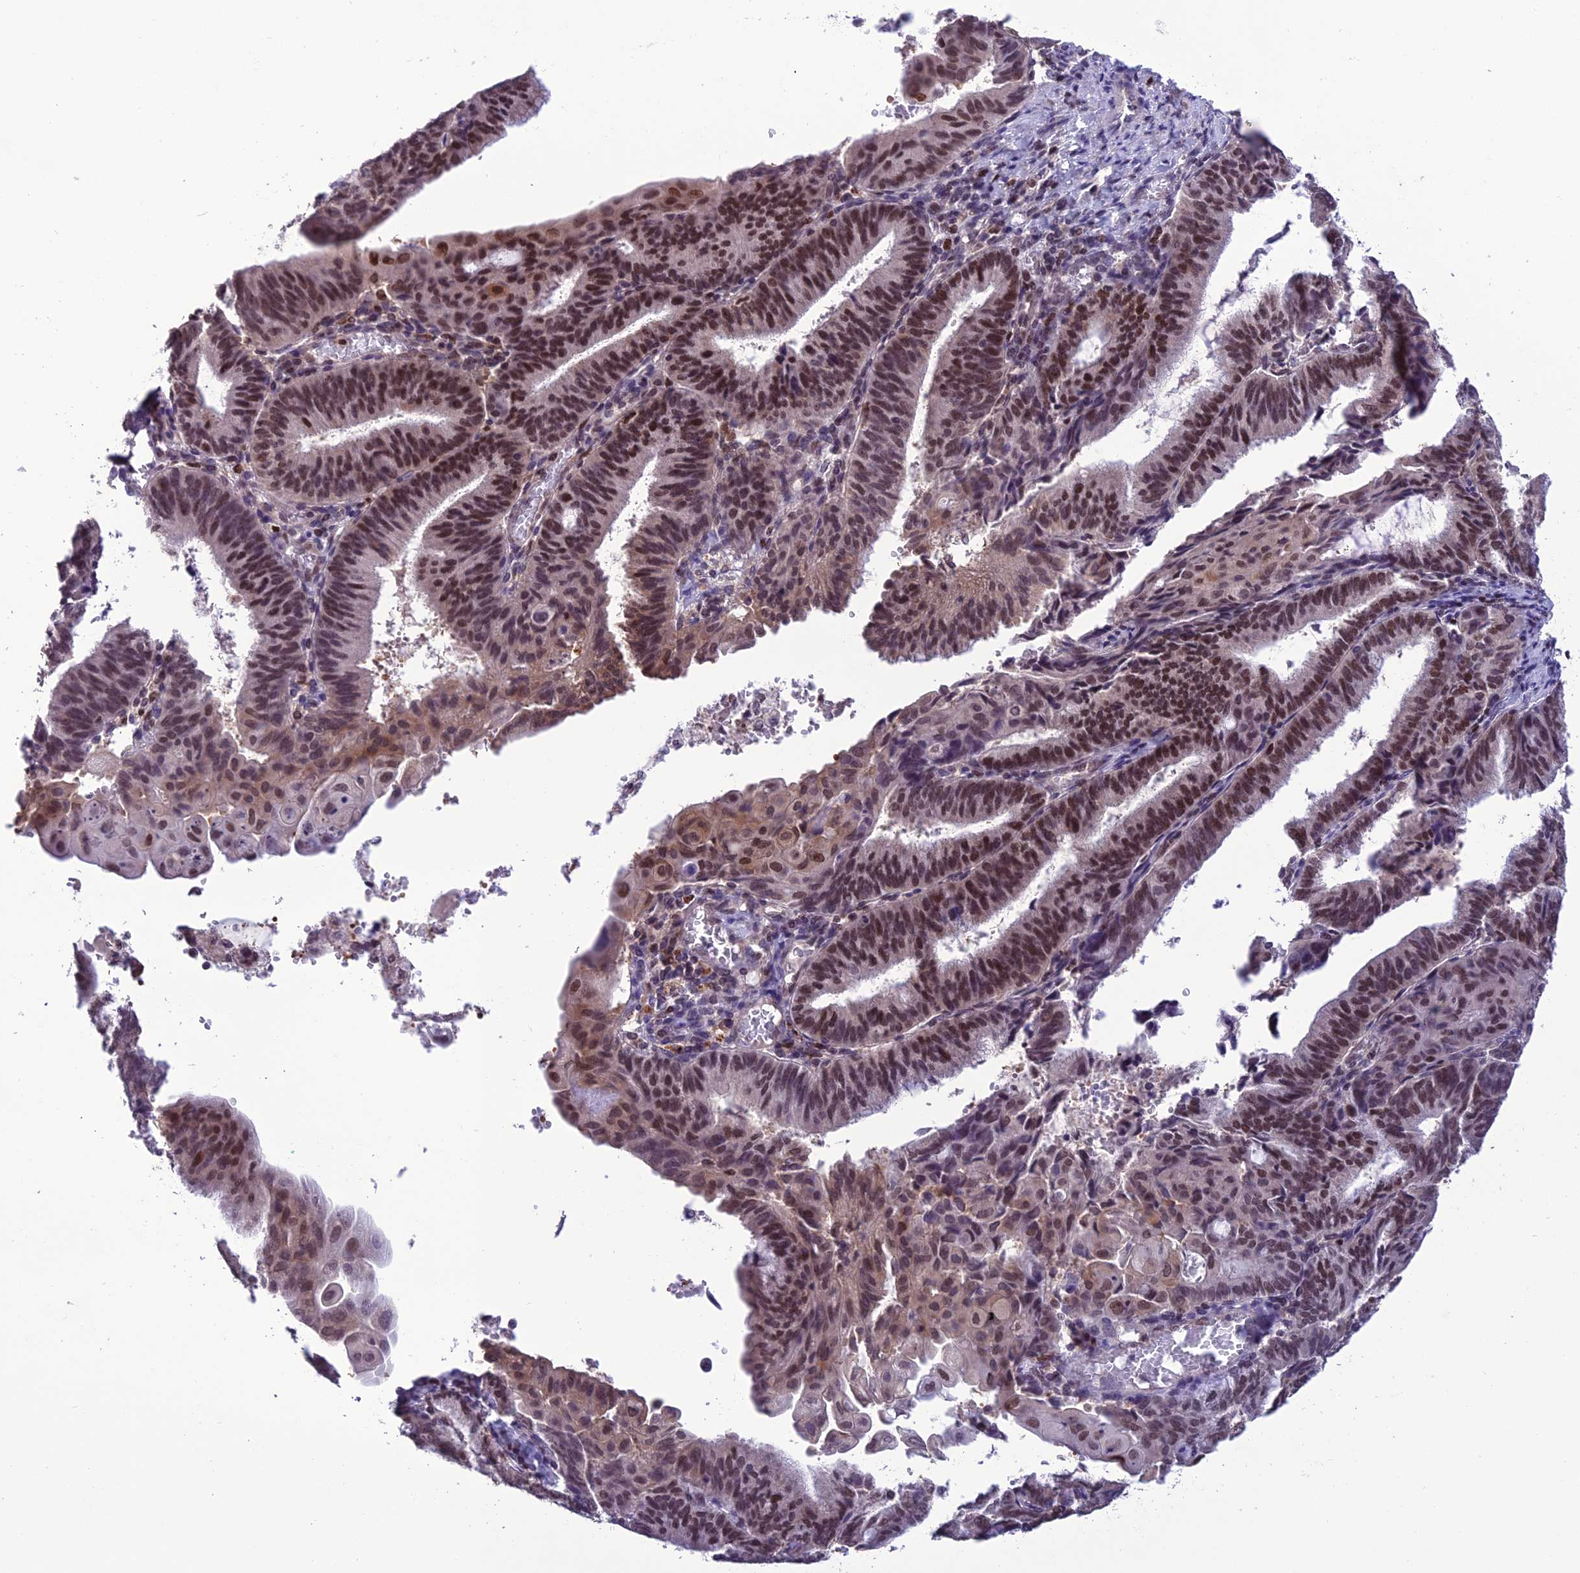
{"staining": {"intensity": "strong", "quantity": ">75%", "location": "nuclear"}, "tissue": "endometrial cancer", "cell_type": "Tumor cells", "image_type": "cancer", "snomed": [{"axis": "morphology", "description": "Adenocarcinoma, NOS"}, {"axis": "topography", "description": "Endometrium"}], "caption": "A high amount of strong nuclear staining is seen in approximately >75% of tumor cells in endometrial adenocarcinoma tissue. The protein of interest is shown in brown color, while the nuclei are stained blue.", "gene": "MIS12", "patient": {"sex": "female", "age": 49}}